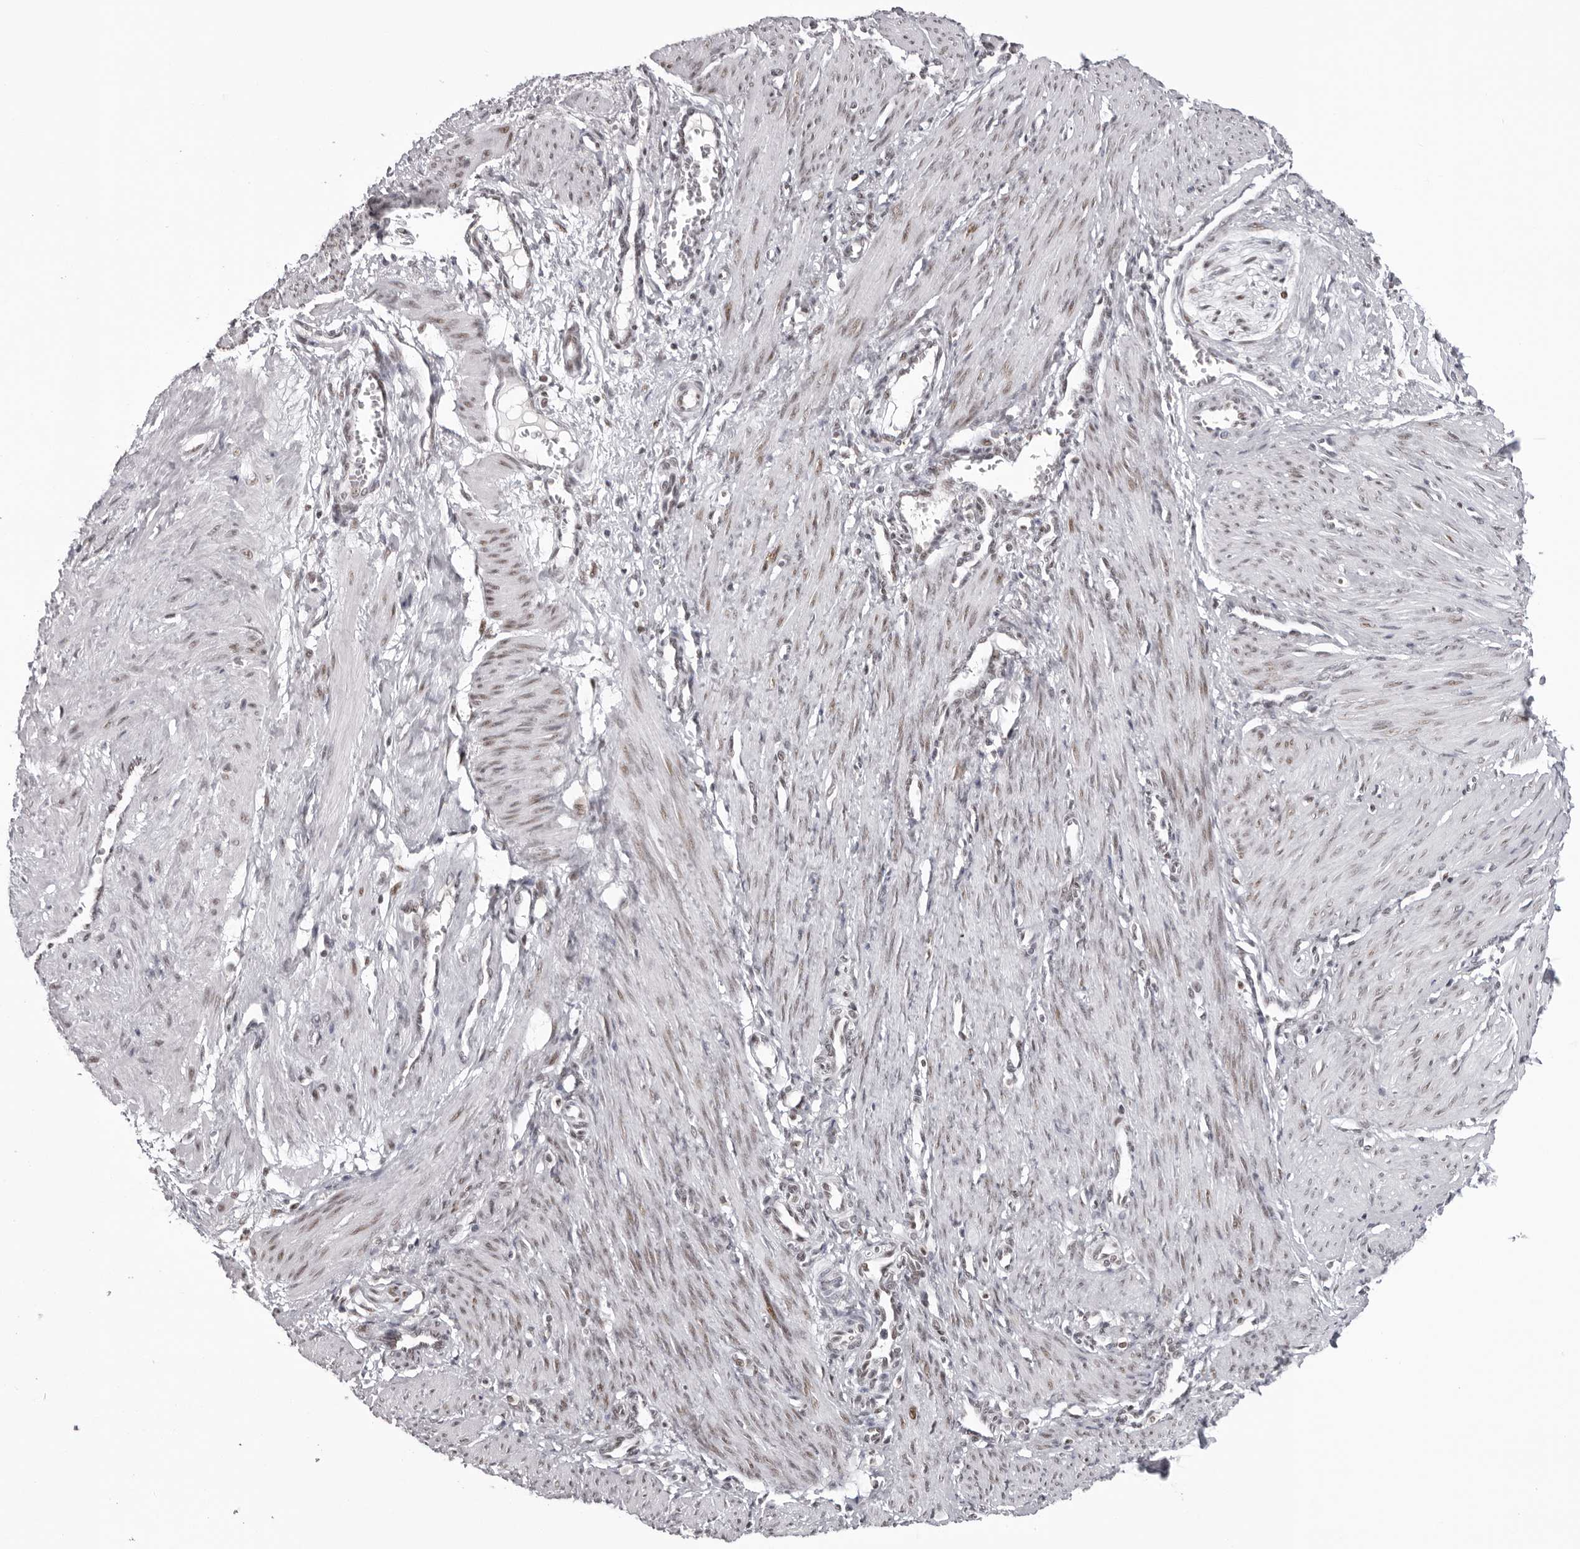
{"staining": {"intensity": "weak", "quantity": "25%-75%", "location": "nuclear"}, "tissue": "smooth muscle", "cell_type": "Smooth muscle cells", "image_type": "normal", "snomed": [{"axis": "morphology", "description": "Normal tissue, NOS"}, {"axis": "topography", "description": "Endometrium"}], "caption": "Immunohistochemistry (IHC) of benign smooth muscle reveals low levels of weak nuclear expression in about 25%-75% of smooth muscle cells. The protein of interest is stained brown, and the nuclei are stained in blue (DAB IHC with brightfield microscopy, high magnification).", "gene": "HEXIM2", "patient": {"sex": "female", "age": 33}}